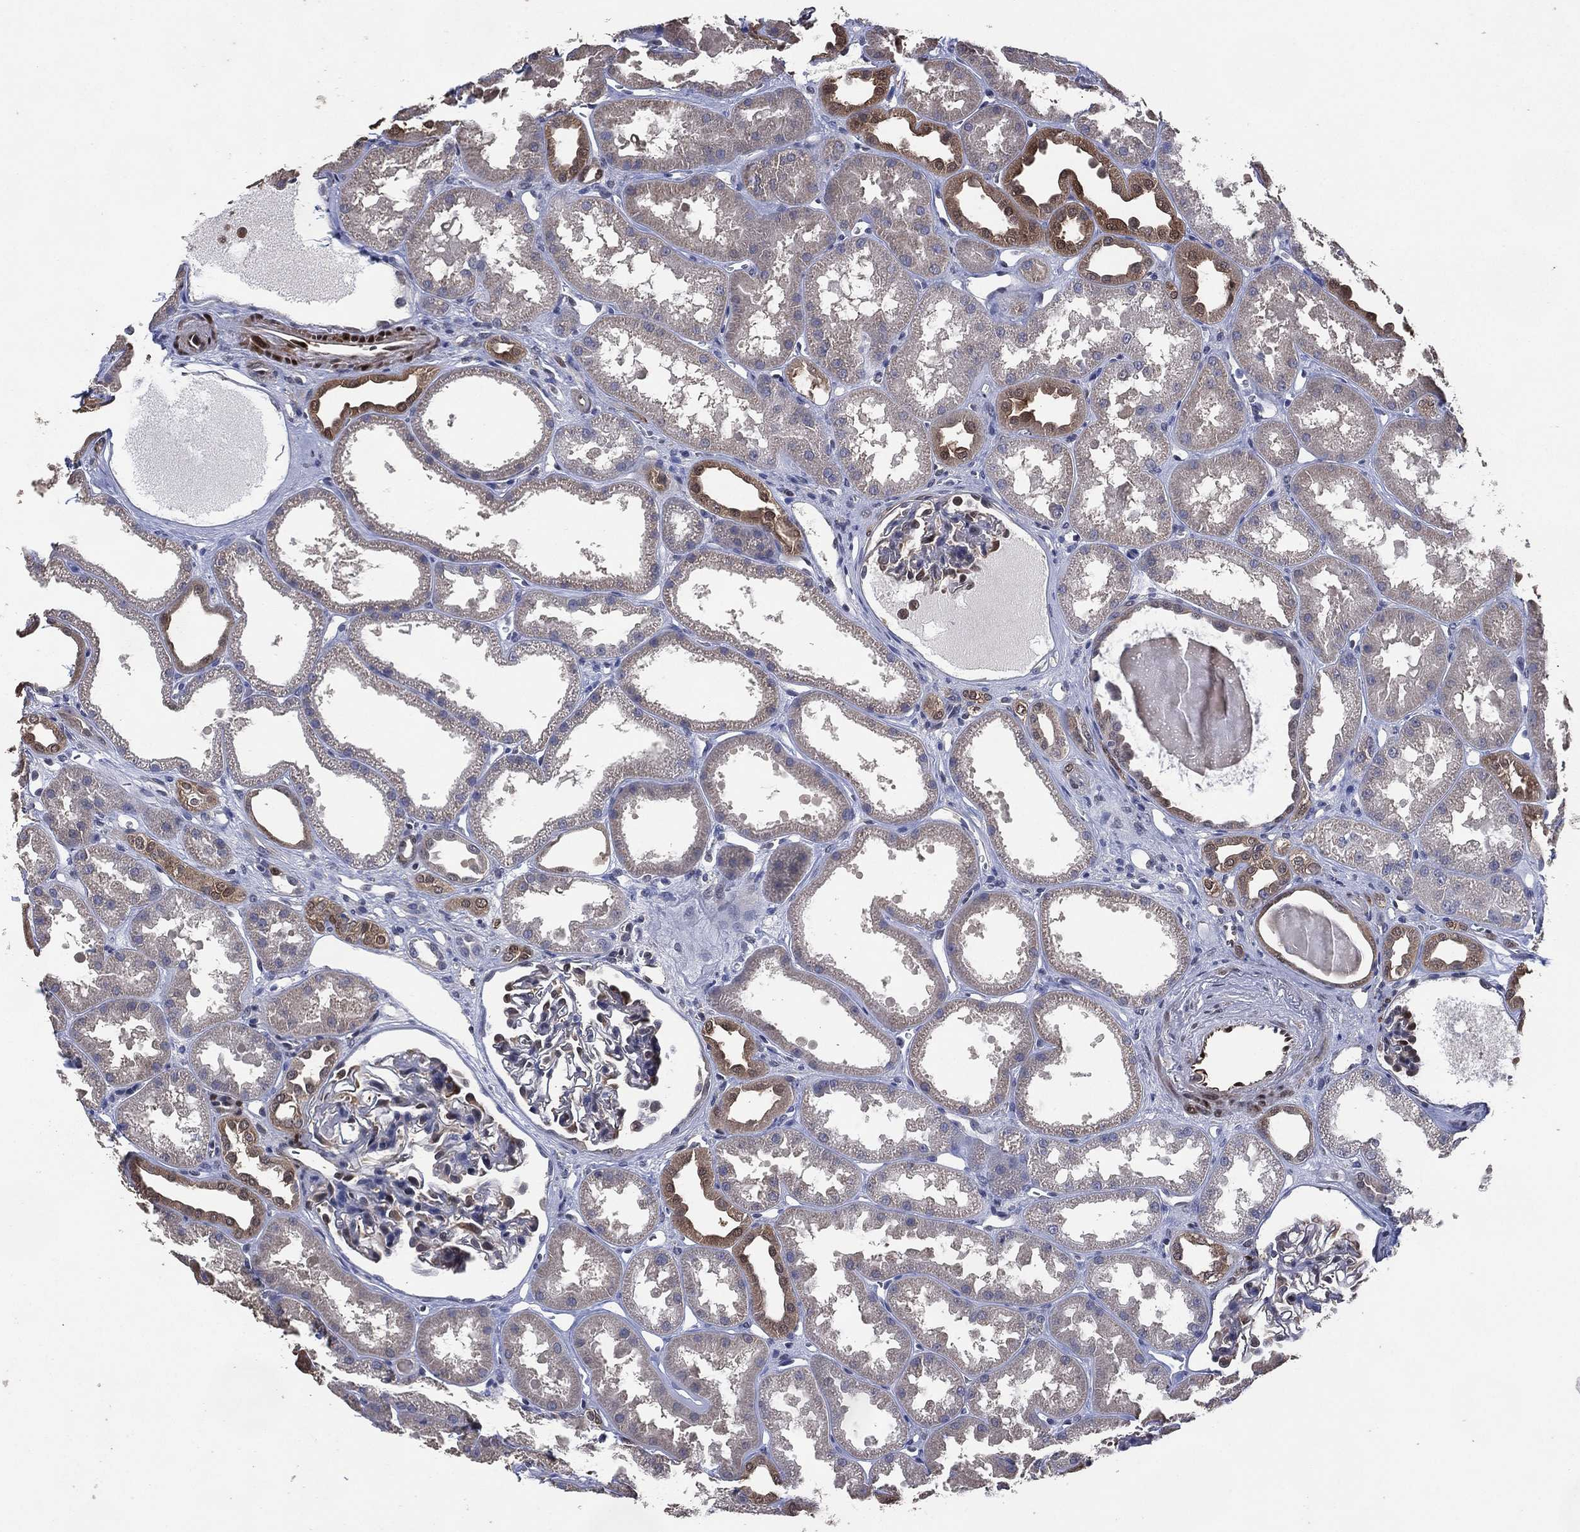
{"staining": {"intensity": "negative", "quantity": "none", "location": "none"}, "tissue": "kidney", "cell_type": "Cells in glomeruli", "image_type": "normal", "snomed": [{"axis": "morphology", "description": "Normal tissue, NOS"}, {"axis": "topography", "description": "Kidney"}], "caption": "Immunohistochemistry (IHC) image of unremarkable kidney: human kidney stained with DAB demonstrates no significant protein staining in cells in glomeruli. The staining was performed using DAB to visualize the protein expression in brown, while the nuclei were stained in blue with hematoxylin (Magnification: 20x).", "gene": "AK1", "patient": {"sex": "male", "age": 61}}